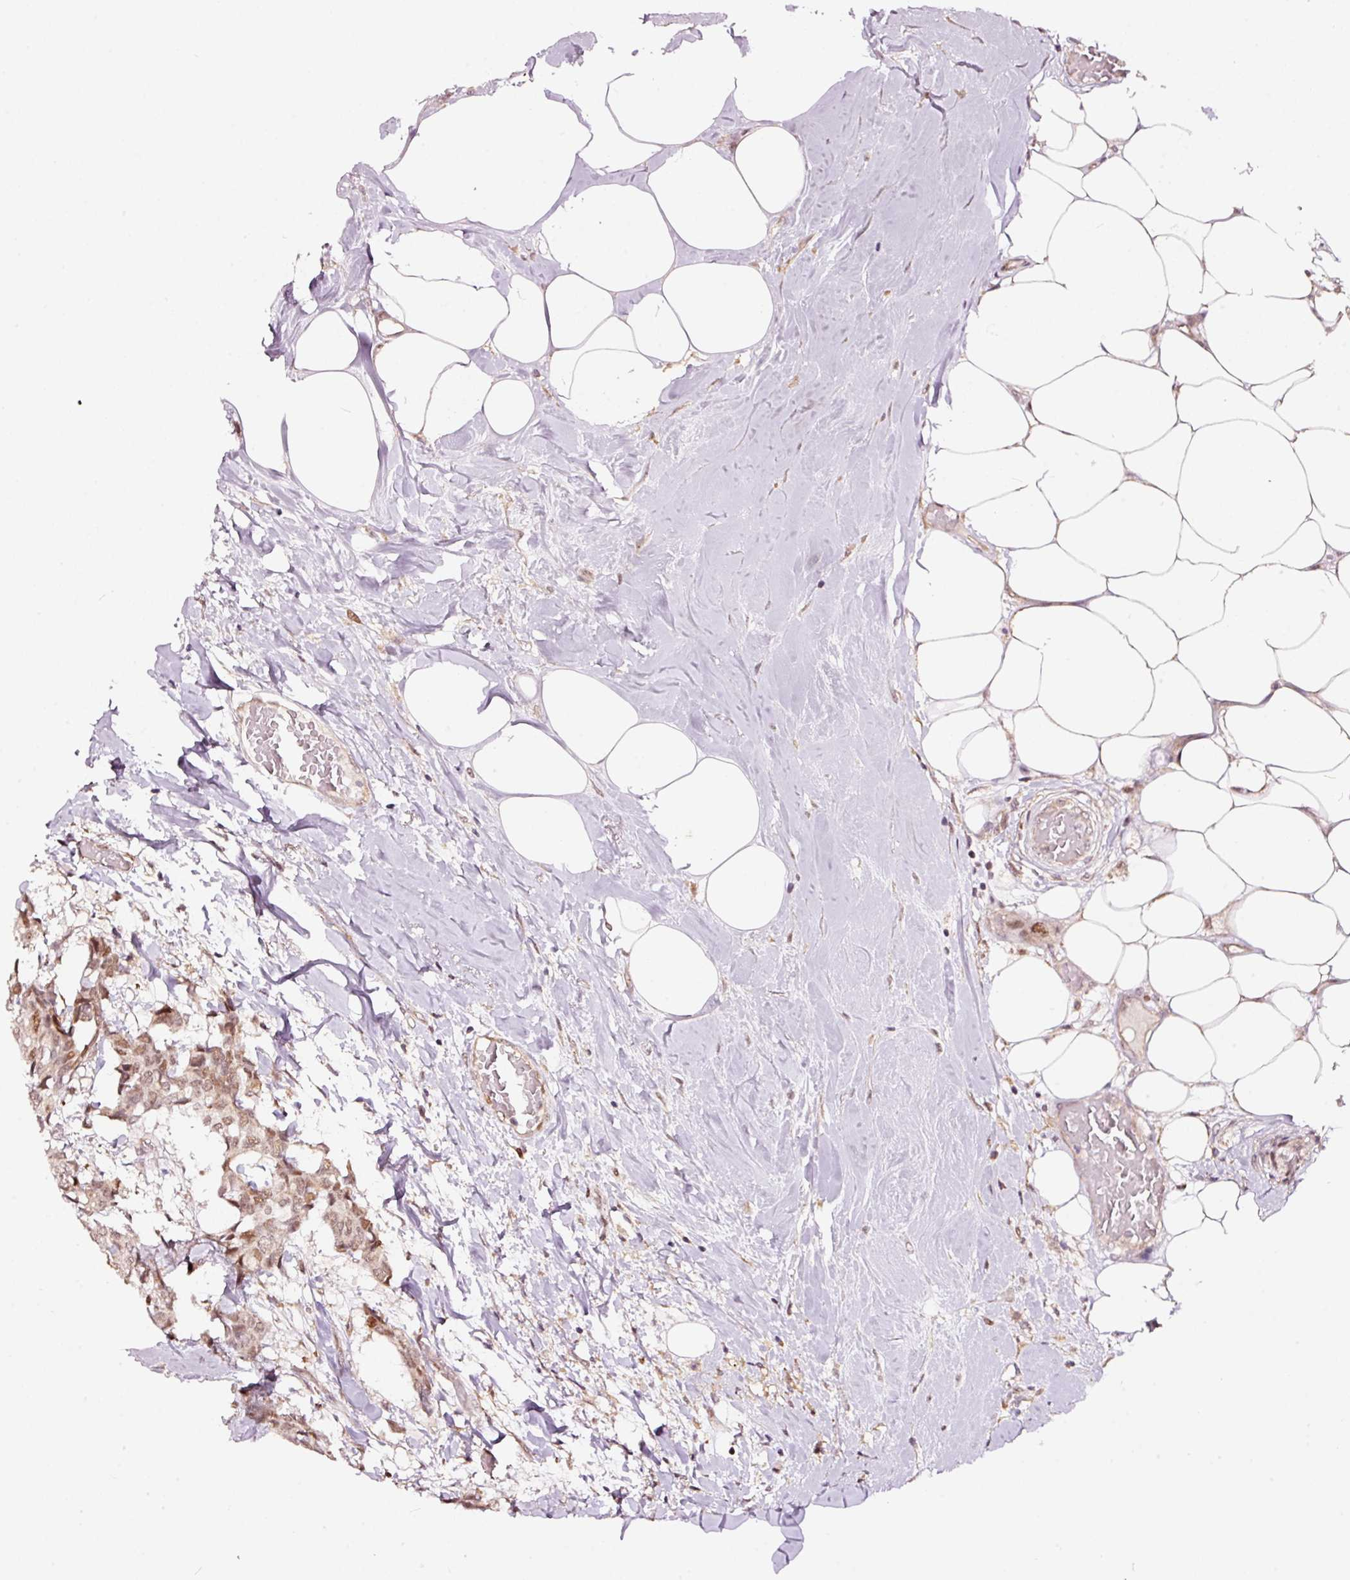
{"staining": {"intensity": "moderate", "quantity": ">75%", "location": "nuclear"}, "tissue": "breast cancer", "cell_type": "Tumor cells", "image_type": "cancer", "snomed": [{"axis": "morphology", "description": "Duct carcinoma"}, {"axis": "topography", "description": "Breast"}], "caption": "Breast invasive ductal carcinoma stained for a protein displays moderate nuclear positivity in tumor cells. (IHC, brightfield microscopy, high magnification).", "gene": "RFC4", "patient": {"sex": "female", "age": 75}}